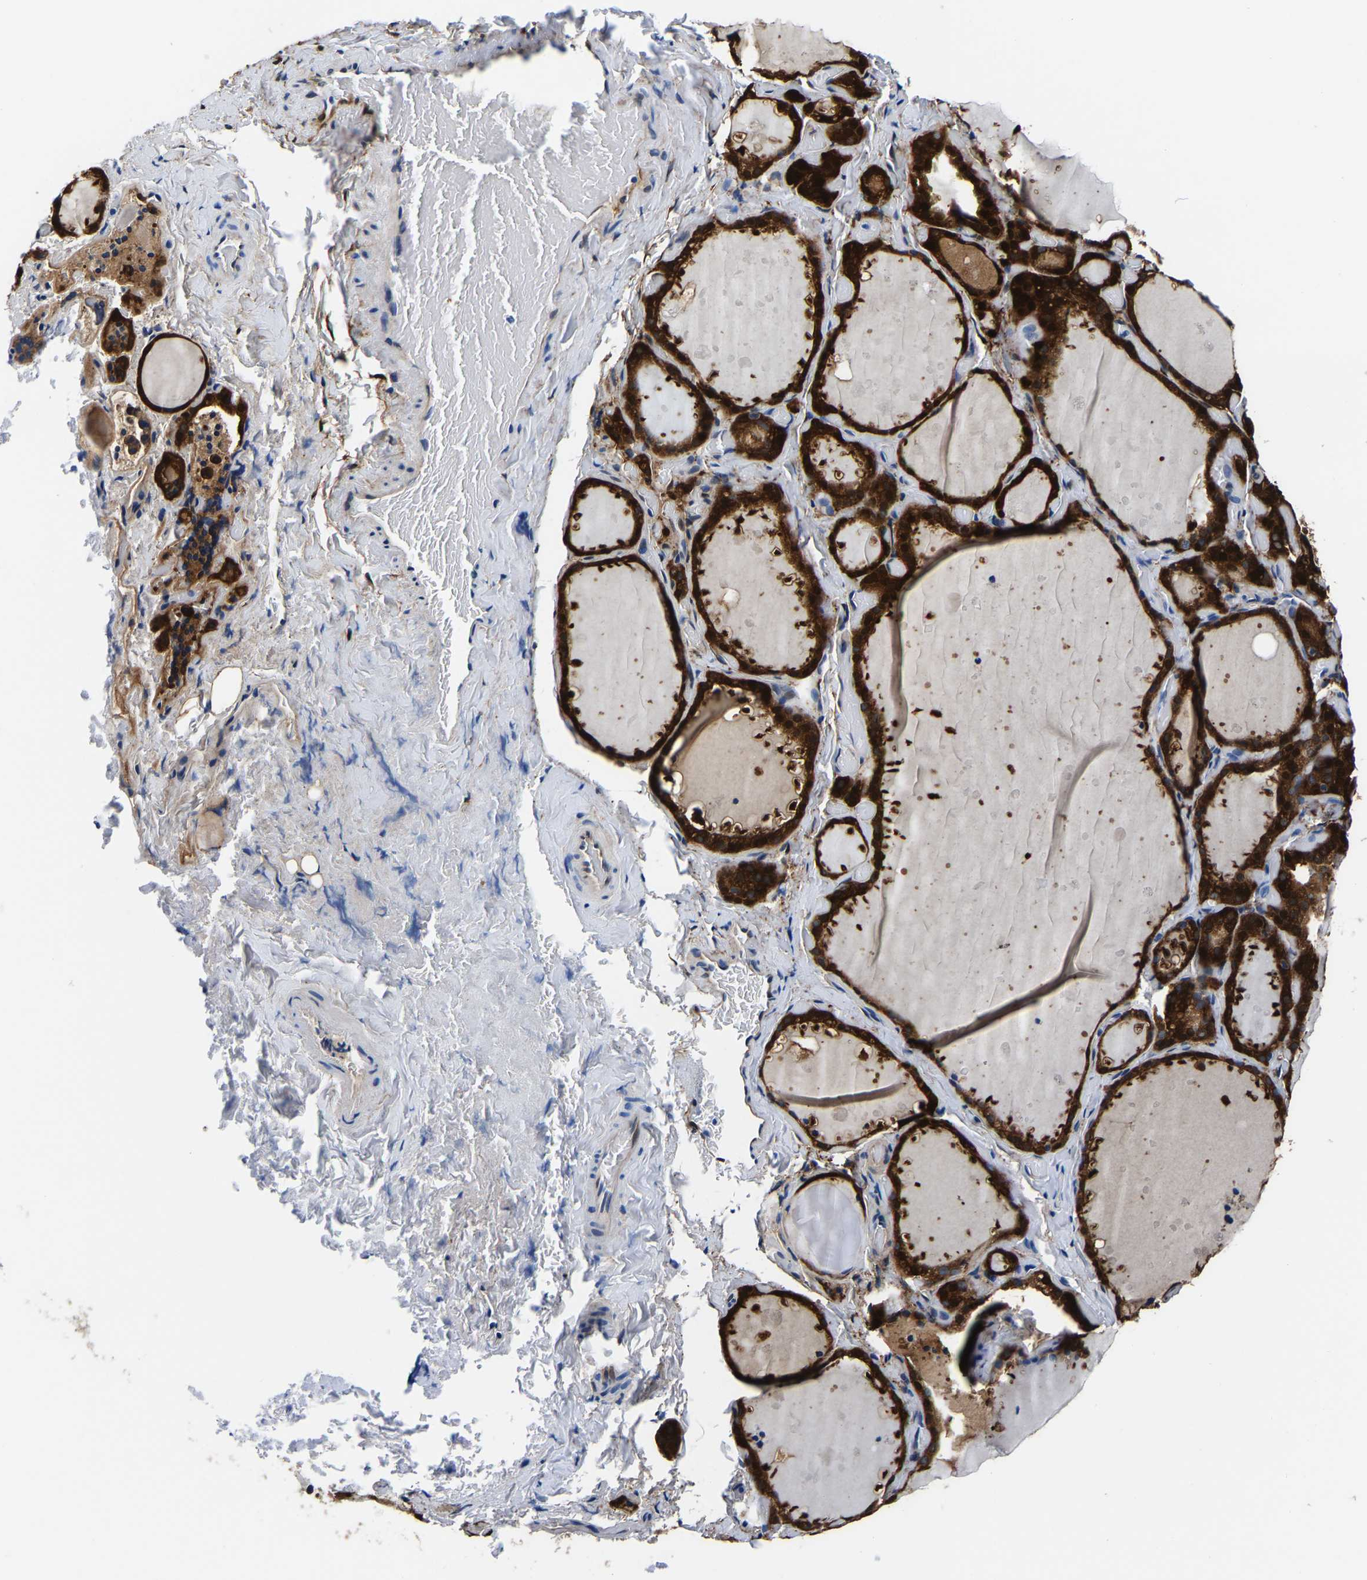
{"staining": {"intensity": "strong", "quantity": ">75%", "location": "cytoplasmic/membranous,nuclear"}, "tissue": "thyroid gland", "cell_type": "Glandular cells", "image_type": "normal", "snomed": [{"axis": "morphology", "description": "Normal tissue, NOS"}, {"axis": "topography", "description": "Thyroid gland"}], "caption": "Thyroid gland stained with IHC reveals strong cytoplasmic/membranous,nuclear positivity in approximately >75% of glandular cells. (Brightfield microscopy of DAB IHC at high magnification).", "gene": "S100A13", "patient": {"sex": "female", "age": 44}}